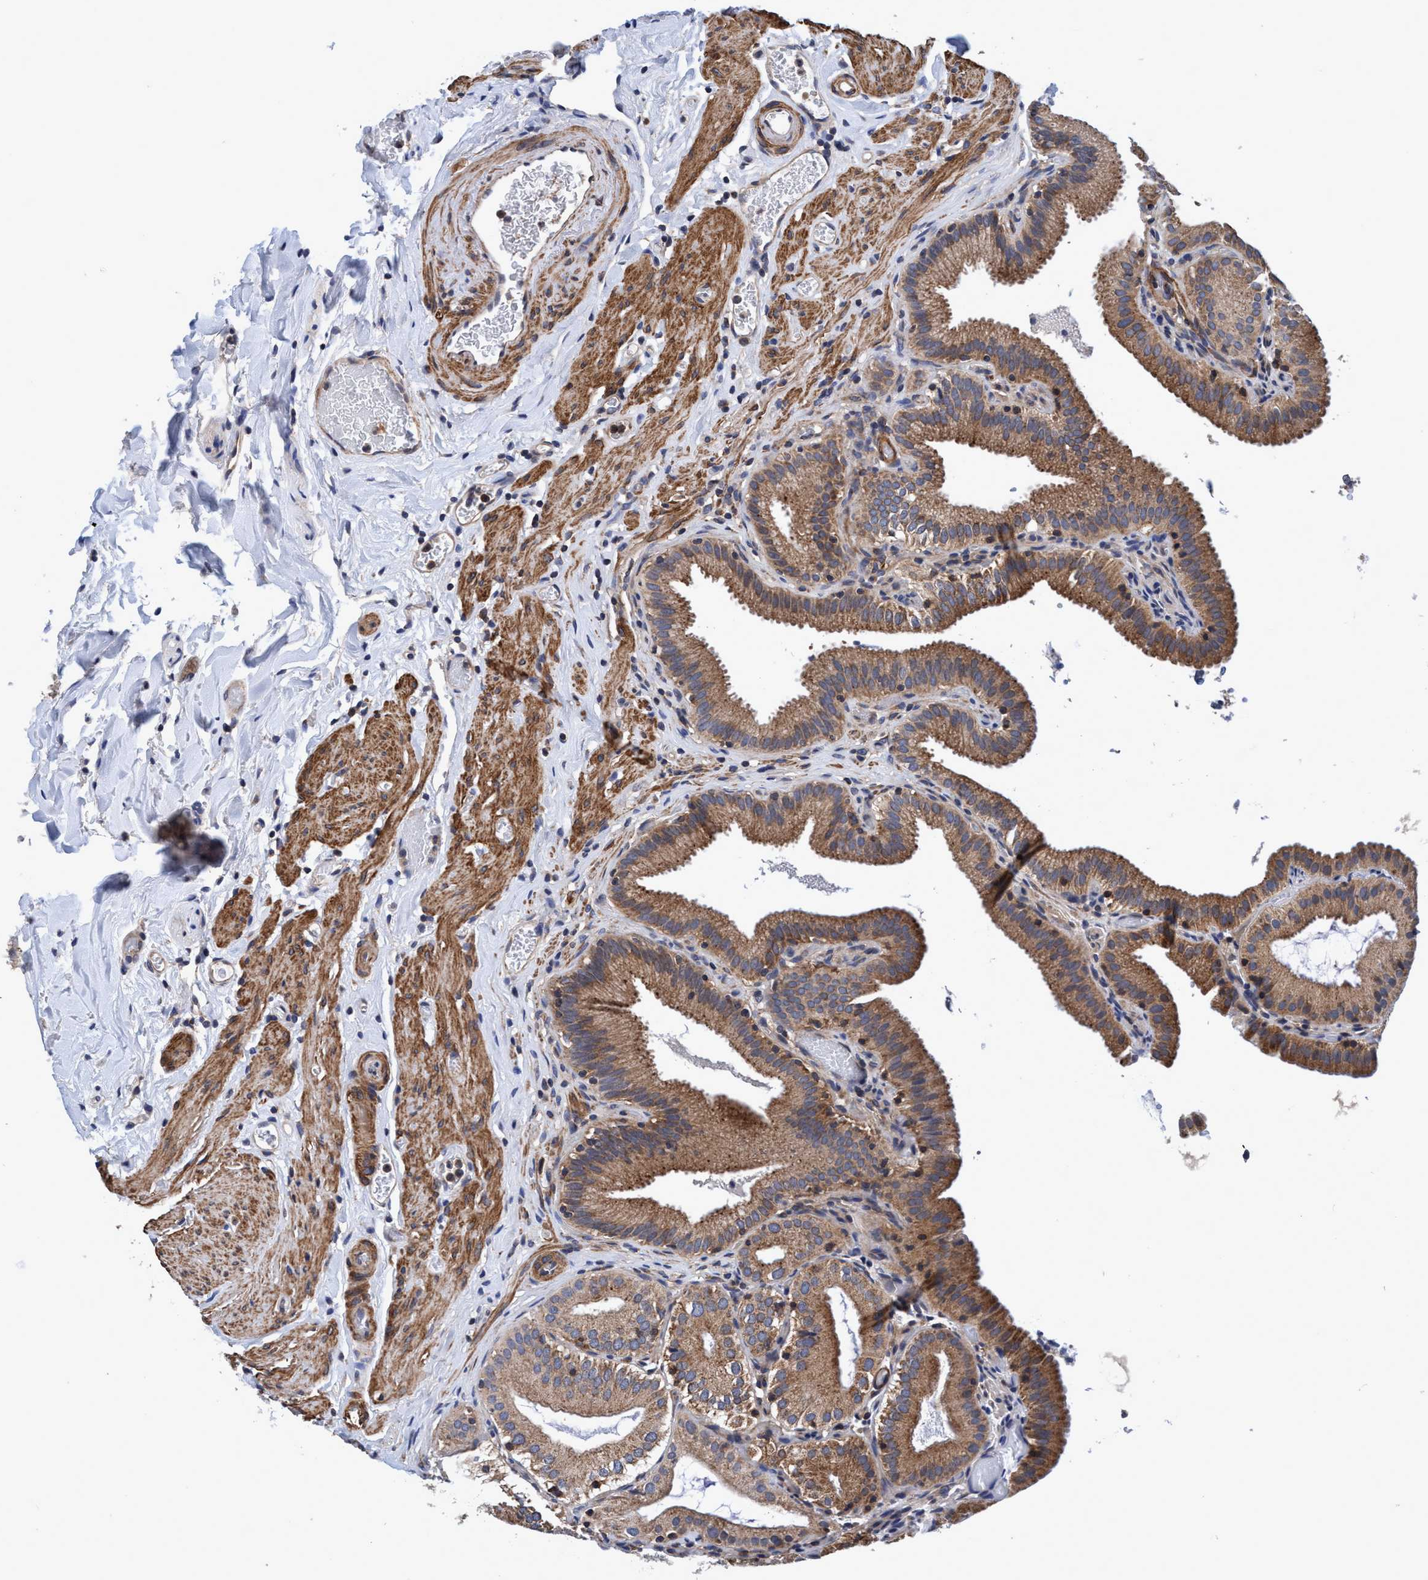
{"staining": {"intensity": "moderate", "quantity": ">75%", "location": "cytoplasmic/membranous"}, "tissue": "gallbladder", "cell_type": "Glandular cells", "image_type": "normal", "snomed": [{"axis": "morphology", "description": "Normal tissue, NOS"}, {"axis": "topography", "description": "Gallbladder"}], "caption": "Brown immunohistochemical staining in benign human gallbladder exhibits moderate cytoplasmic/membranous staining in about >75% of glandular cells. (DAB (3,3'-diaminobenzidine) = brown stain, brightfield microscopy at high magnification).", "gene": "CALCOCO2", "patient": {"sex": "male", "age": 54}}